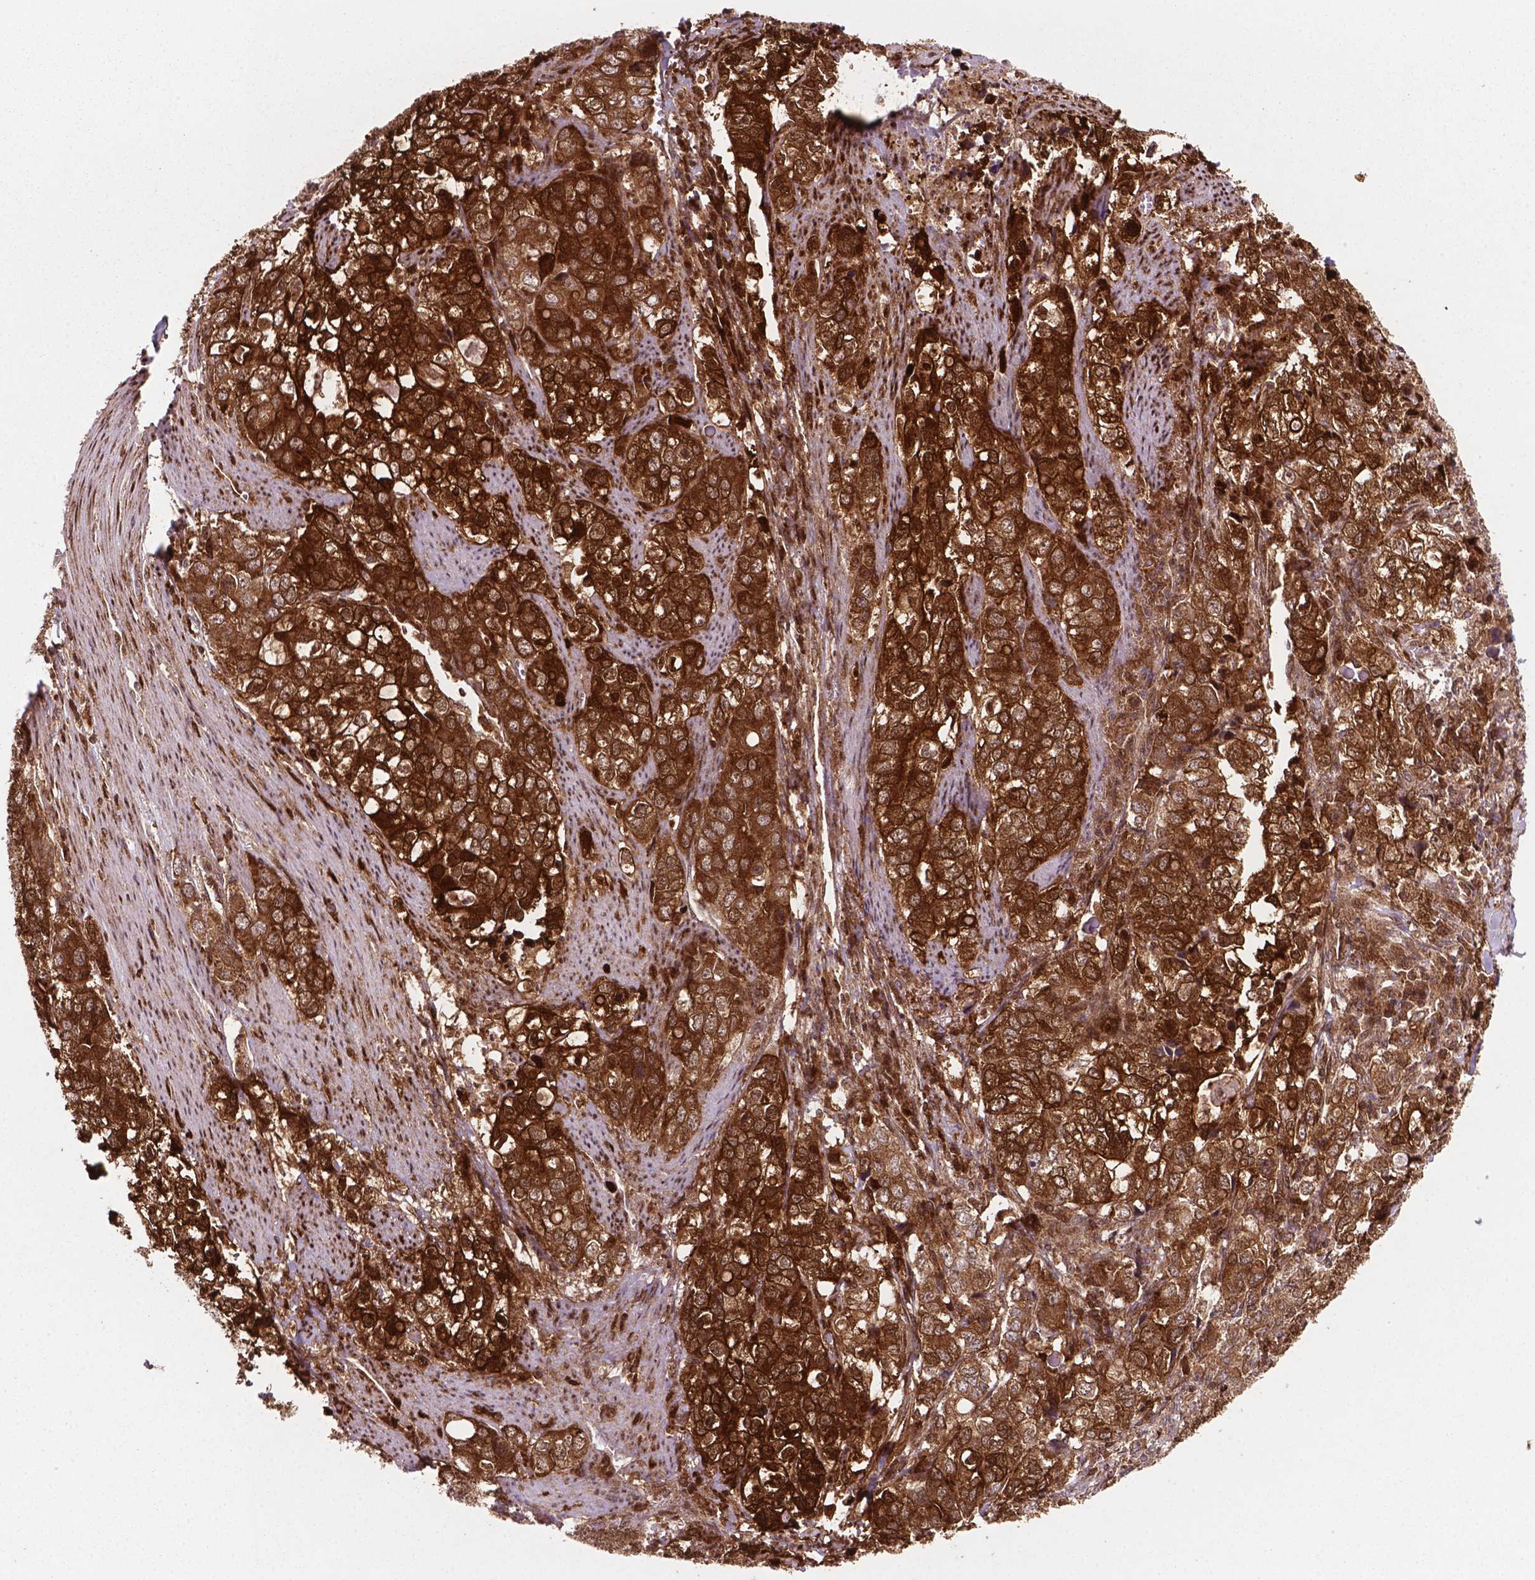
{"staining": {"intensity": "strong", "quantity": ">75%", "location": "cytoplasmic/membranous"}, "tissue": "stomach cancer", "cell_type": "Tumor cells", "image_type": "cancer", "snomed": [{"axis": "morphology", "description": "Adenocarcinoma, NOS"}, {"axis": "topography", "description": "Stomach, lower"}], "caption": "IHC staining of adenocarcinoma (stomach), which exhibits high levels of strong cytoplasmic/membranous positivity in approximately >75% of tumor cells indicating strong cytoplasmic/membranous protein expression. The staining was performed using DAB (3,3'-diaminobenzidine) (brown) for protein detection and nuclei were counterstained in hematoxylin (blue).", "gene": "LDHA", "patient": {"sex": "female", "age": 72}}